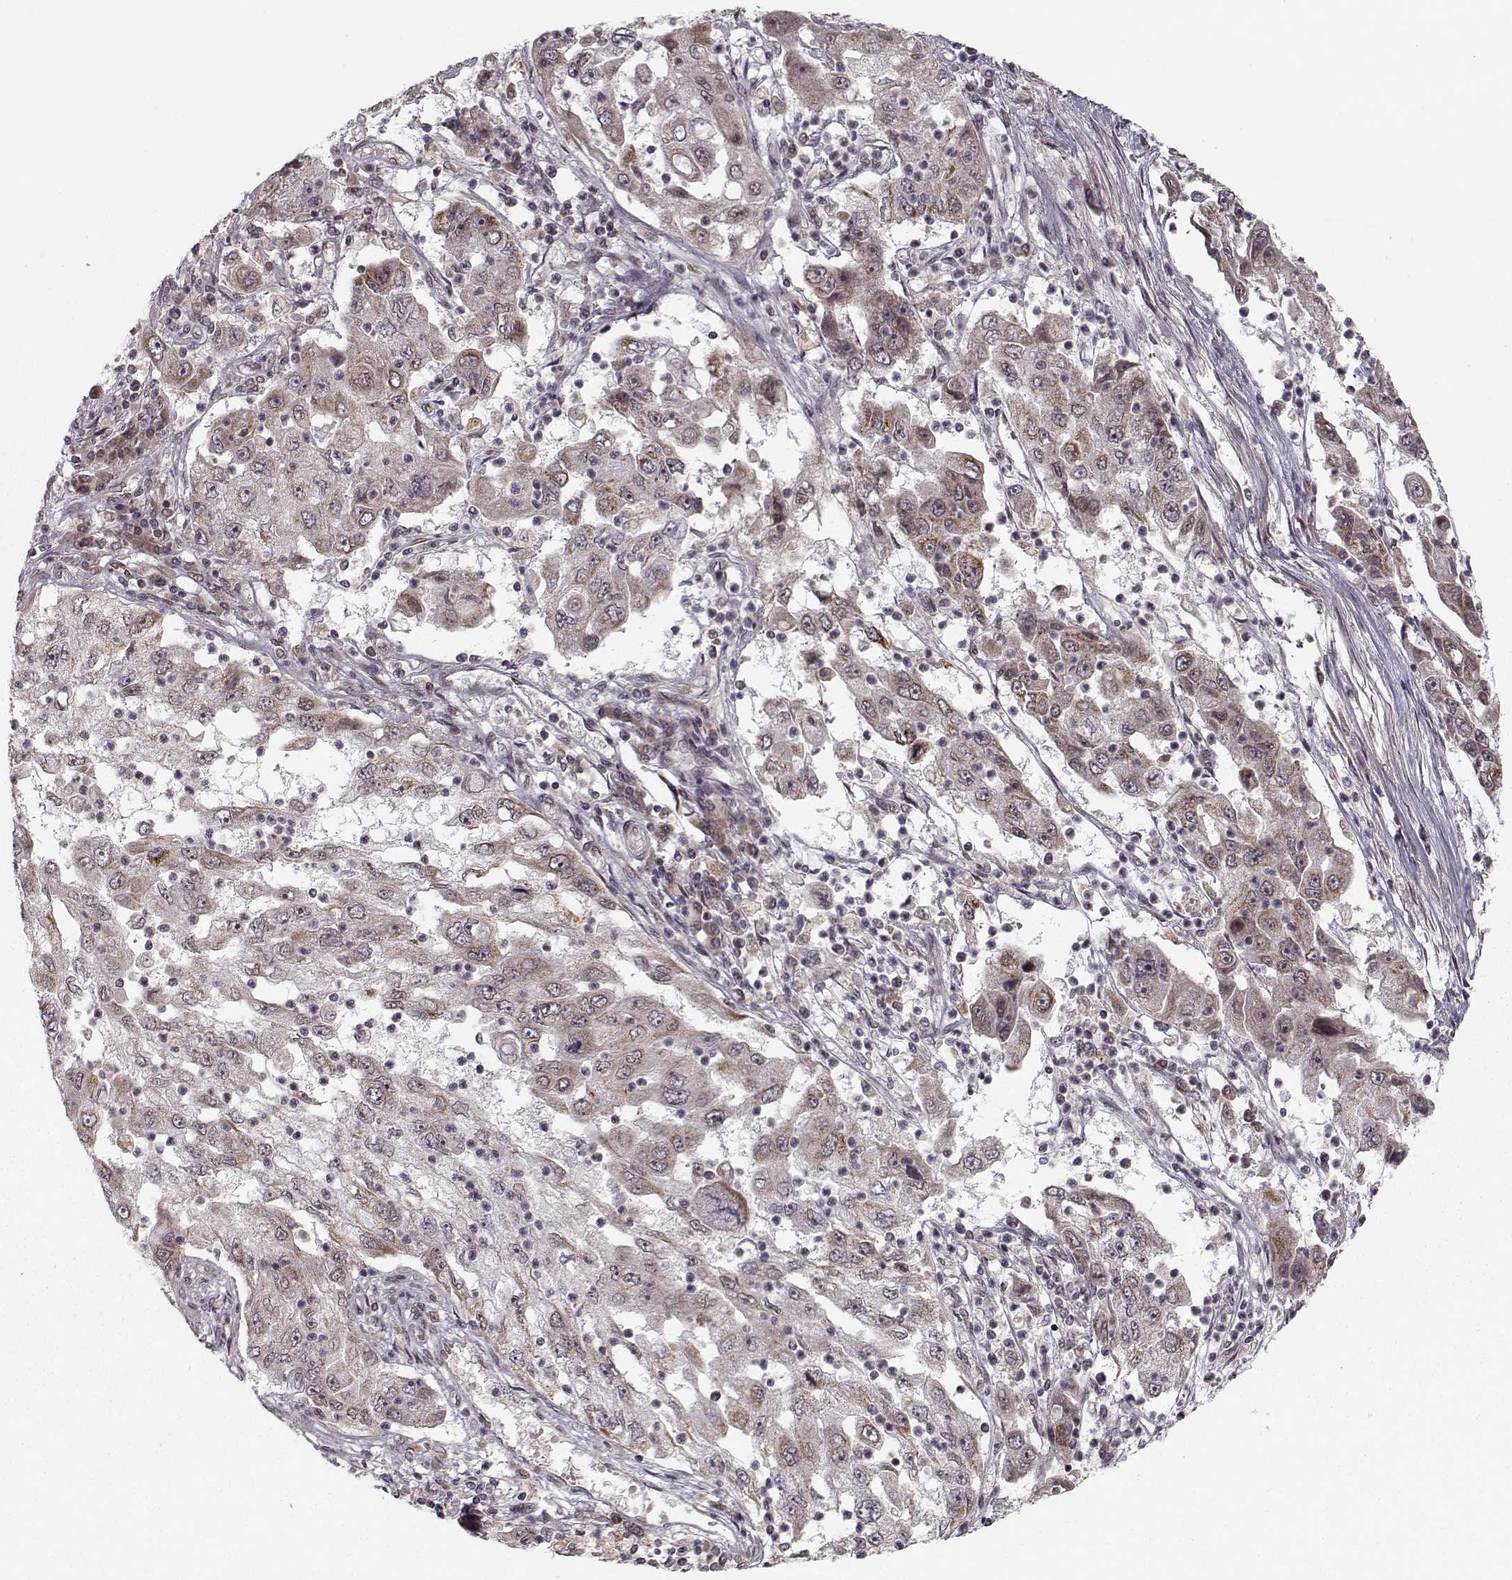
{"staining": {"intensity": "moderate", "quantity": "25%-75%", "location": "cytoplasmic/membranous"}, "tissue": "cervical cancer", "cell_type": "Tumor cells", "image_type": "cancer", "snomed": [{"axis": "morphology", "description": "Squamous cell carcinoma, NOS"}, {"axis": "topography", "description": "Cervix"}], "caption": "Immunohistochemistry (IHC) image of human cervical cancer stained for a protein (brown), which displays medium levels of moderate cytoplasmic/membranous positivity in about 25%-75% of tumor cells.", "gene": "RAI1", "patient": {"sex": "female", "age": 36}}